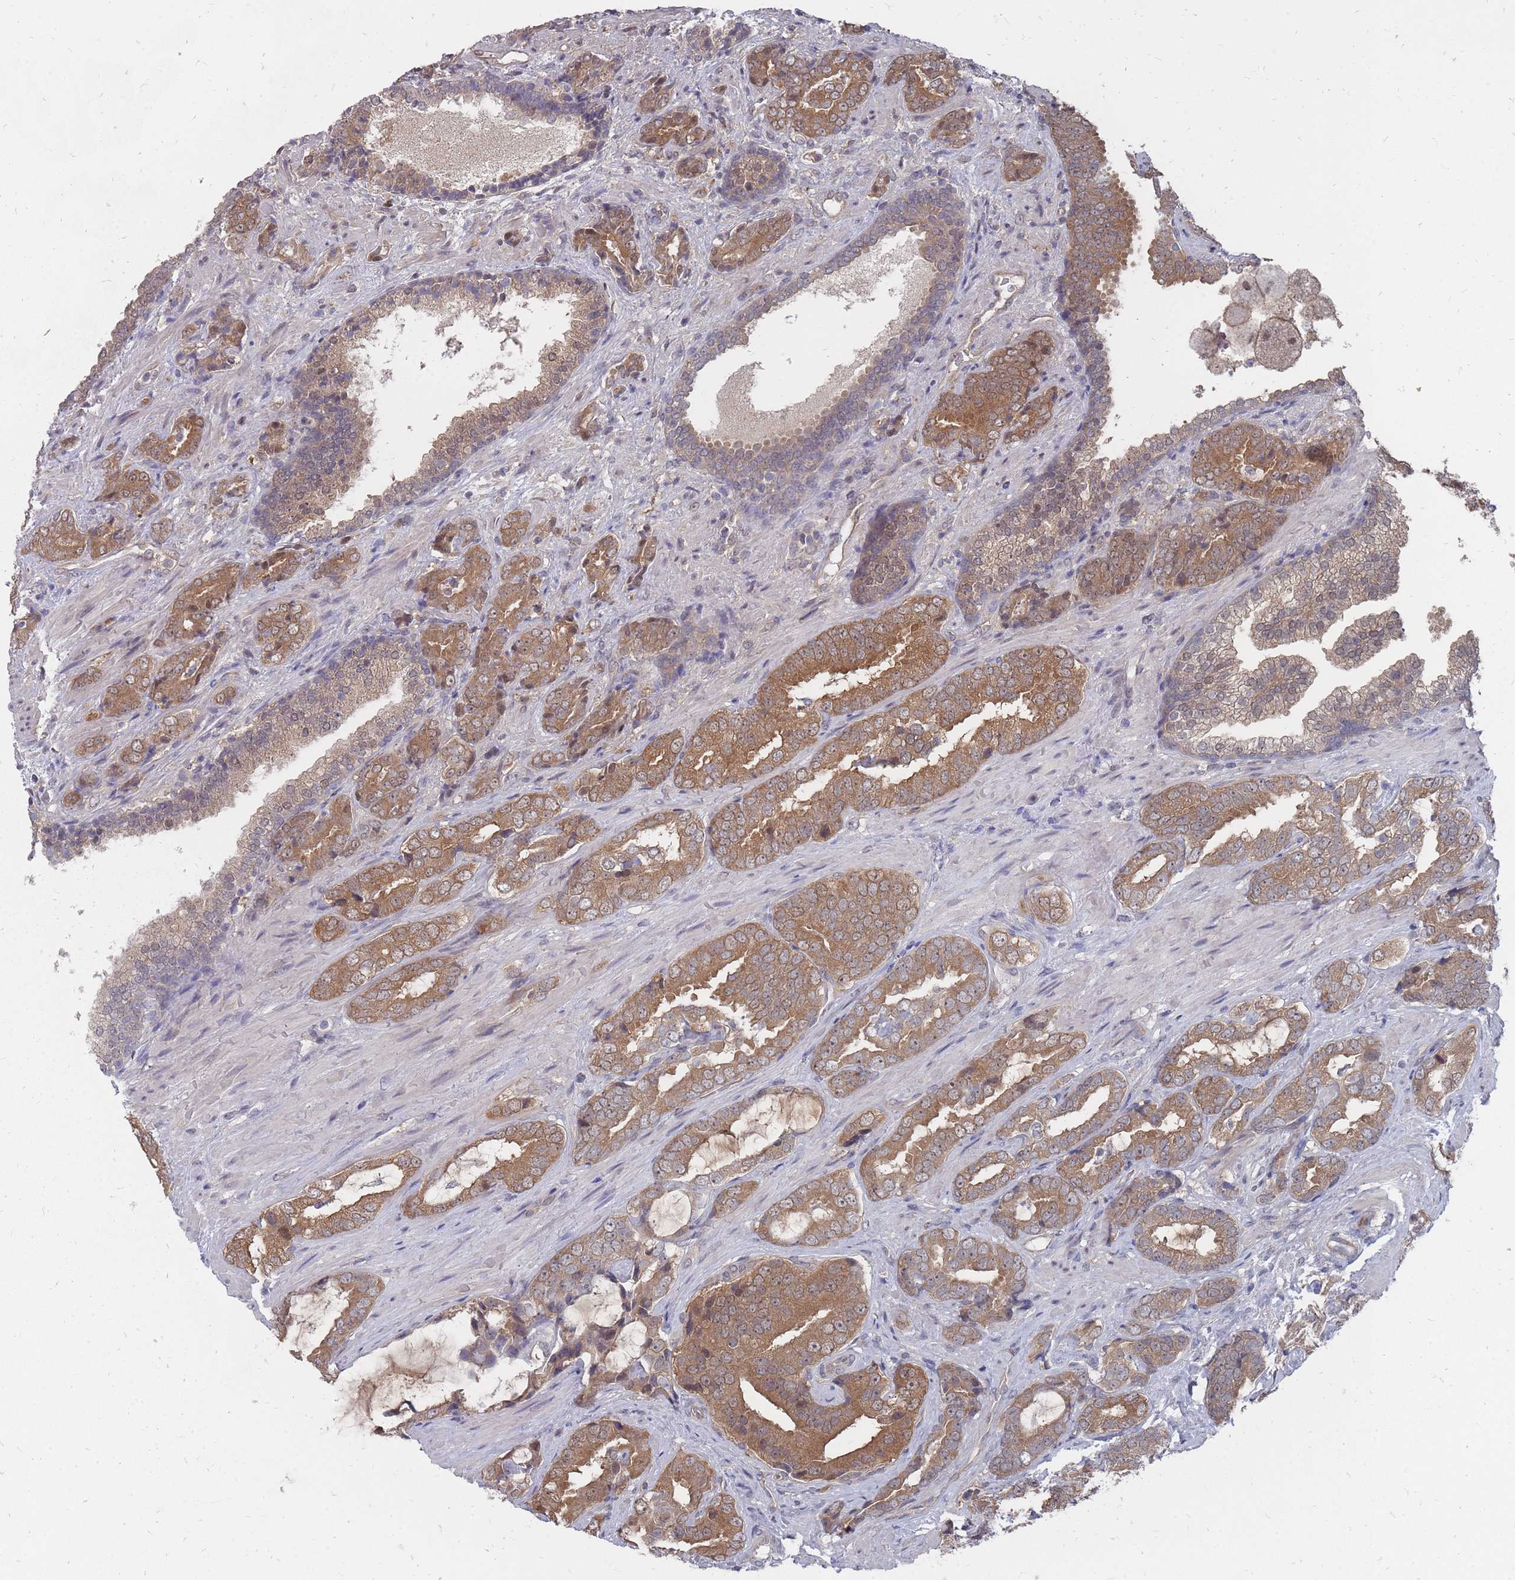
{"staining": {"intensity": "moderate", "quantity": ">75%", "location": "cytoplasmic/membranous"}, "tissue": "prostate cancer", "cell_type": "Tumor cells", "image_type": "cancer", "snomed": [{"axis": "morphology", "description": "Adenocarcinoma, High grade"}, {"axis": "topography", "description": "Prostate"}], "caption": "Immunohistochemistry staining of prostate high-grade adenocarcinoma, which shows medium levels of moderate cytoplasmic/membranous expression in approximately >75% of tumor cells indicating moderate cytoplasmic/membranous protein positivity. The staining was performed using DAB (3,3'-diaminobenzidine) (brown) for protein detection and nuclei were counterstained in hematoxylin (blue).", "gene": "NKD1", "patient": {"sex": "male", "age": 71}}